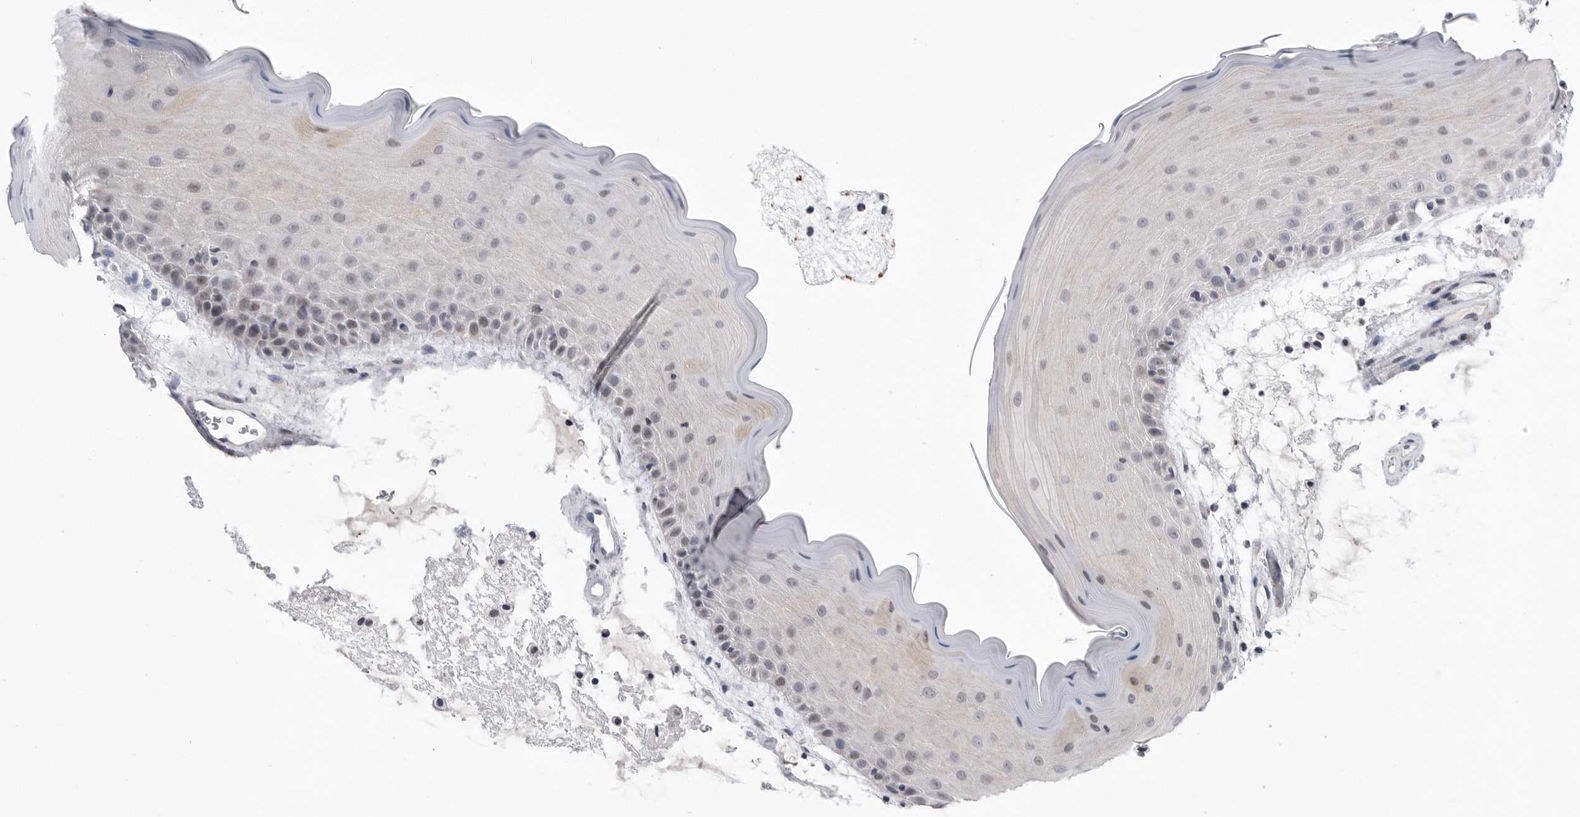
{"staining": {"intensity": "negative", "quantity": "none", "location": "none"}, "tissue": "oral mucosa", "cell_type": "Squamous epithelial cells", "image_type": "normal", "snomed": [{"axis": "morphology", "description": "Normal tissue, NOS"}, {"axis": "topography", "description": "Oral tissue"}], "caption": "DAB (3,3'-diaminobenzidine) immunohistochemical staining of normal human oral mucosa shows no significant positivity in squamous epithelial cells.", "gene": "FBXO43", "patient": {"sex": "male", "age": 13}}